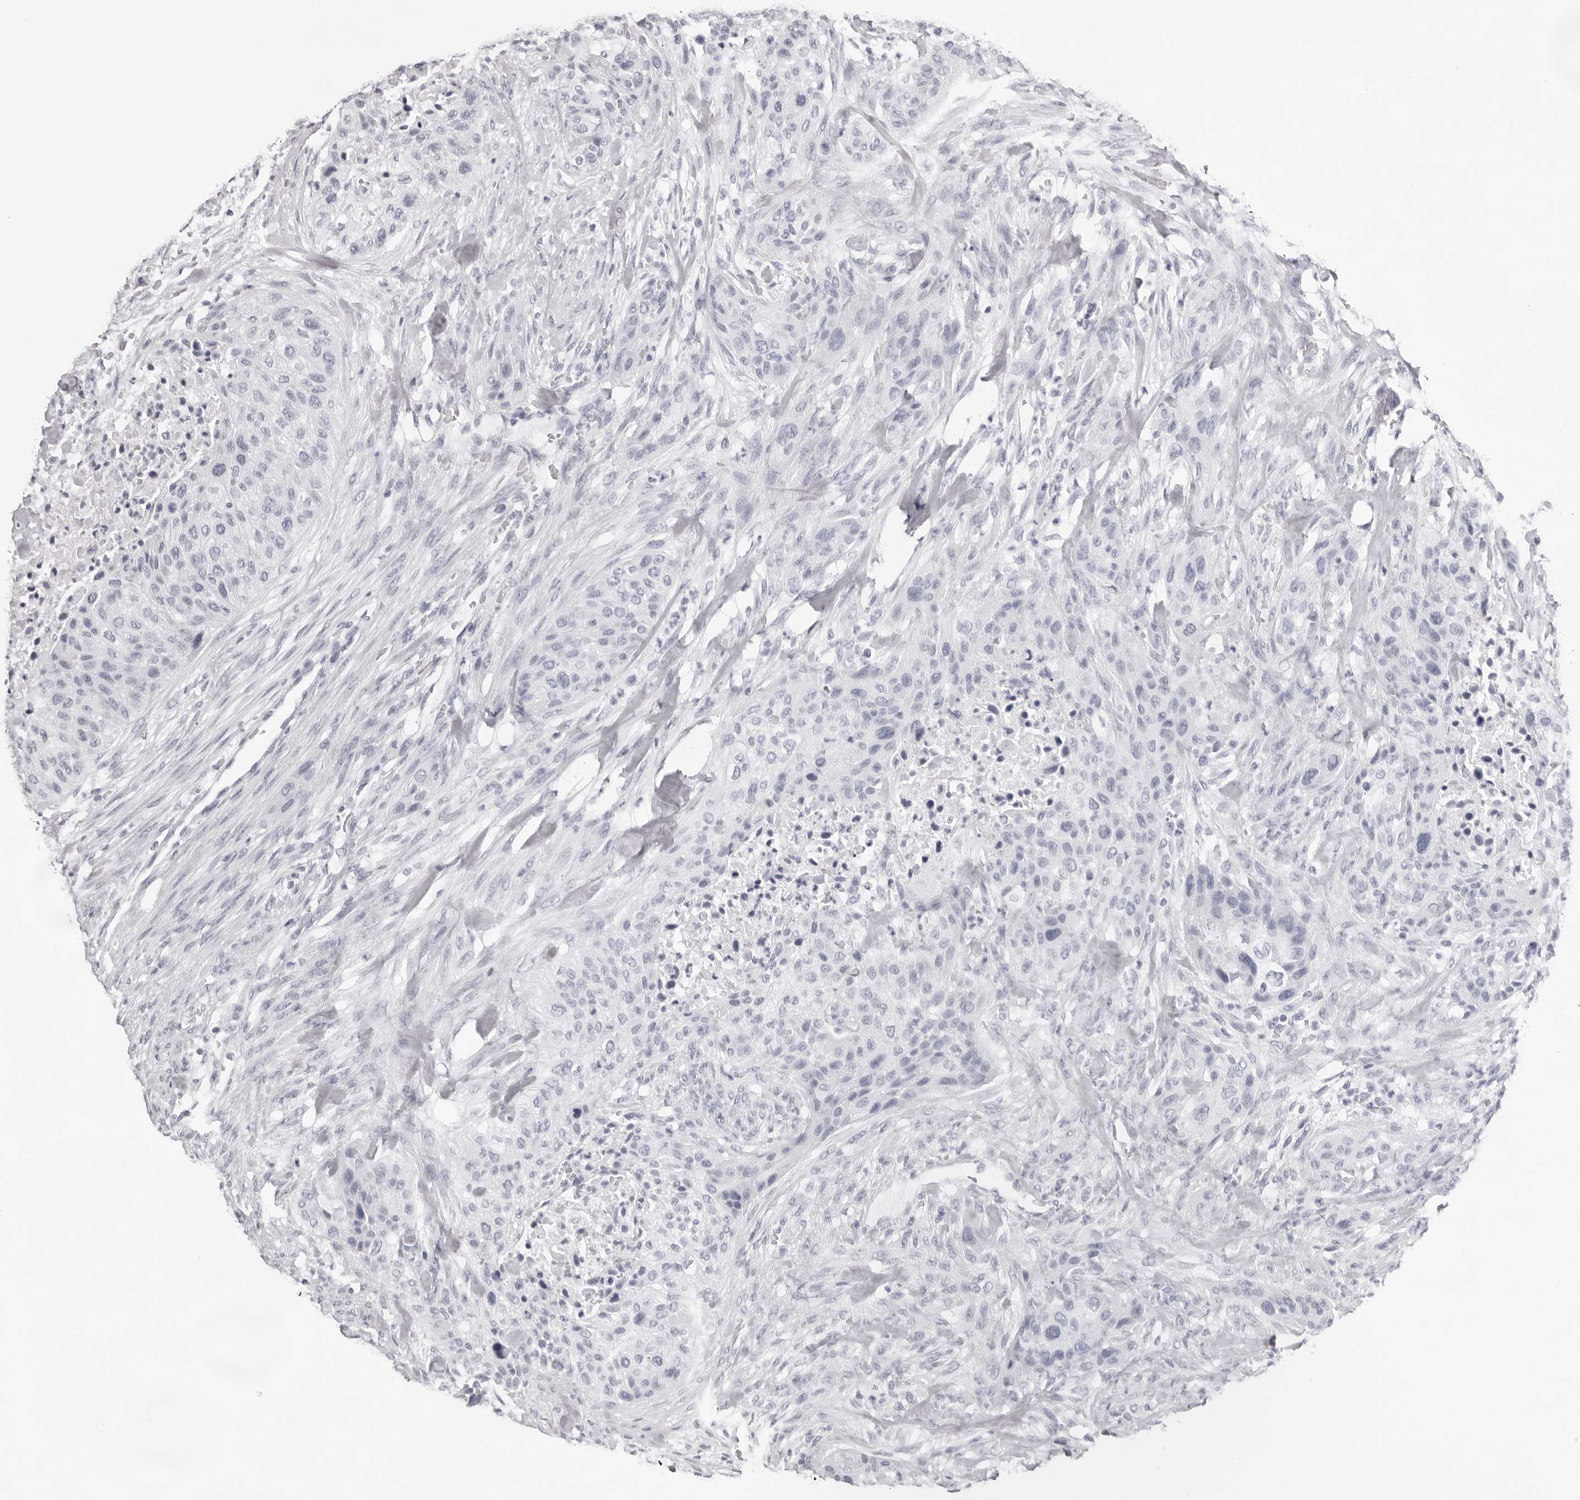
{"staining": {"intensity": "negative", "quantity": "none", "location": "none"}, "tissue": "urothelial cancer", "cell_type": "Tumor cells", "image_type": "cancer", "snomed": [{"axis": "morphology", "description": "Urothelial carcinoma, High grade"}, {"axis": "topography", "description": "Urinary bladder"}], "caption": "DAB immunohistochemical staining of human high-grade urothelial carcinoma exhibits no significant positivity in tumor cells. The staining is performed using DAB brown chromogen with nuclei counter-stained in using hematoxylin.", "gene": "TMOD4", "patient": {"sex": "male", "age": 35}}